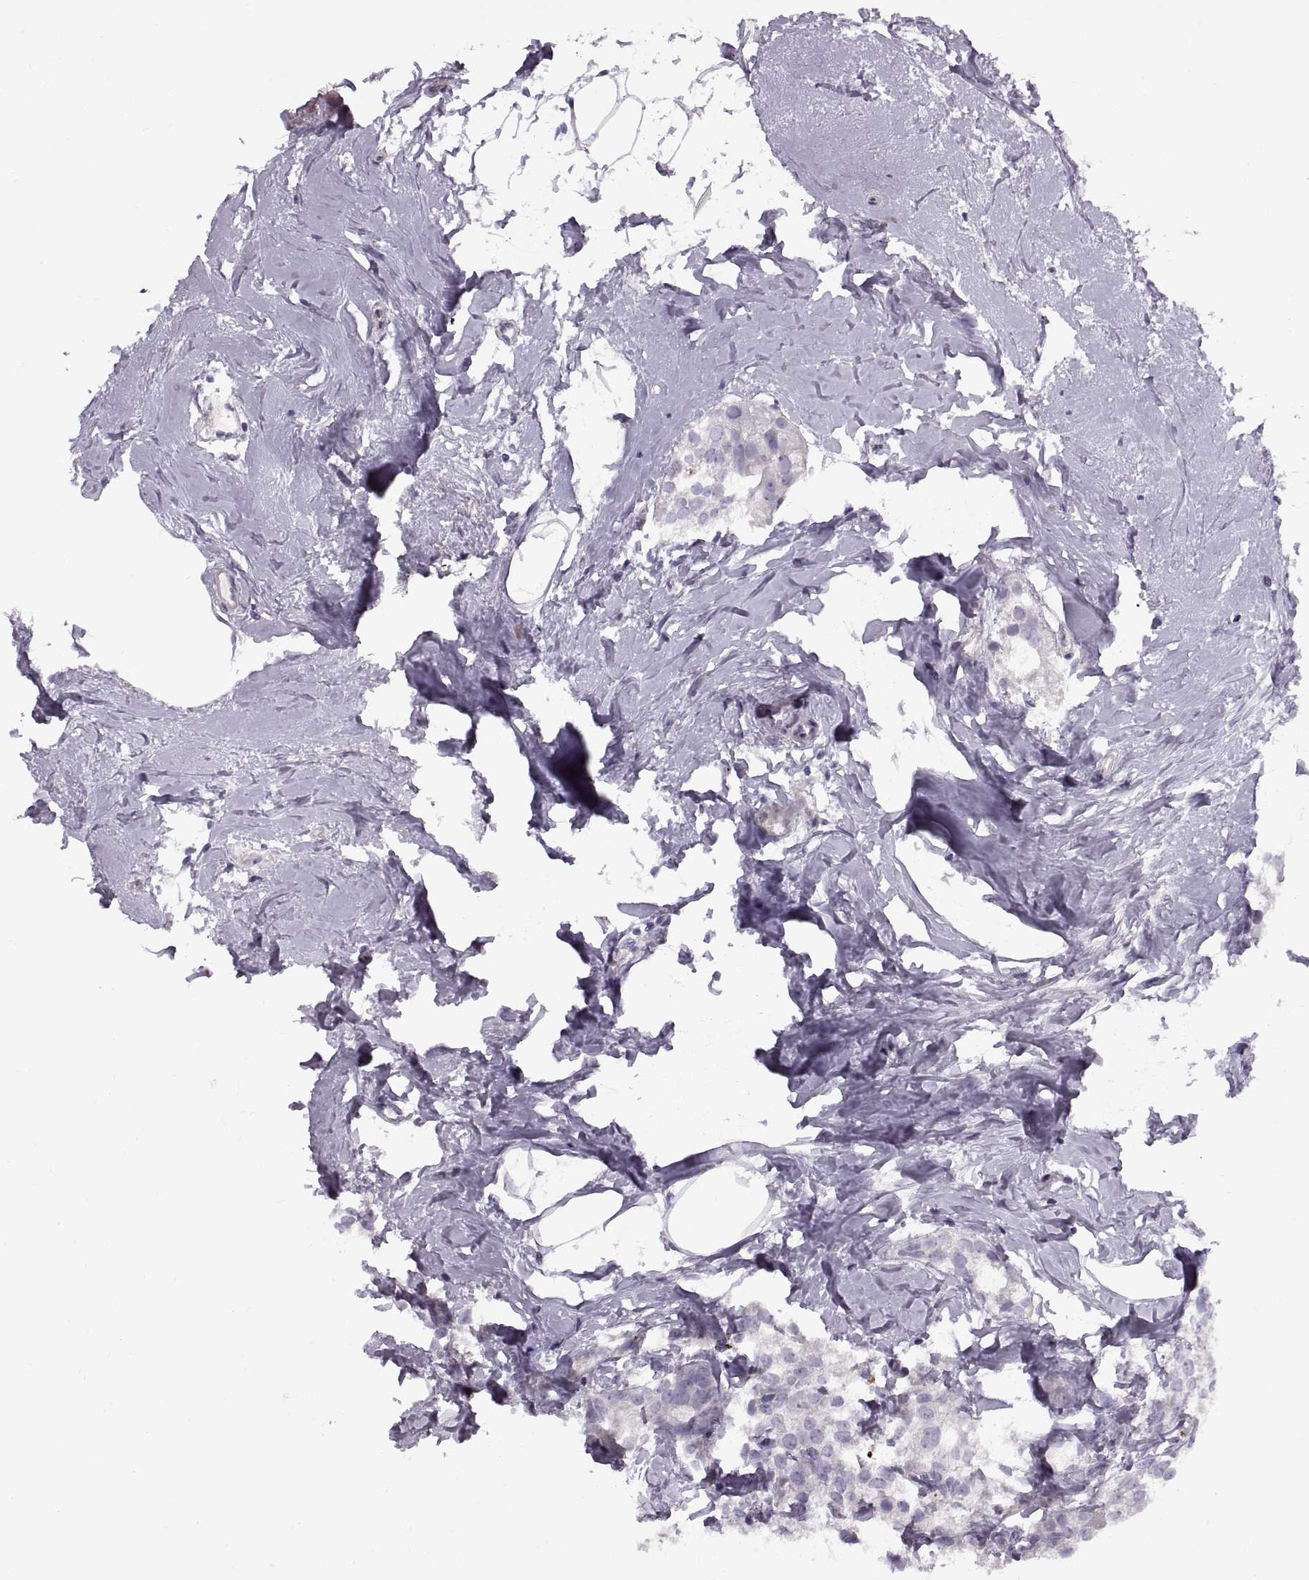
{"staining": {"intensity": "negative", "quantity": "none", "location": "none"}, "tissue": "breast cancer", "cell_type": "Tumor cells", "image_type": "cancer", "snomed": [{"axis": "morphology", "description": "Duct carcinoma"}, {"axis": "topography", "description": "Breast"}], "caption": "A high-resolution image shows IHC staining of breast cancer (infiltrating ductal carcinoma), which displays no significant staining in tumor cells. Brightfield microscopy of IHC stained with DAB (3,3'-diaminobenzidine) (brown) and hematoxylin (blue), captured at high magnification.", "gene": "CALCR", "patient": {"sex": "female", "age": 40}}